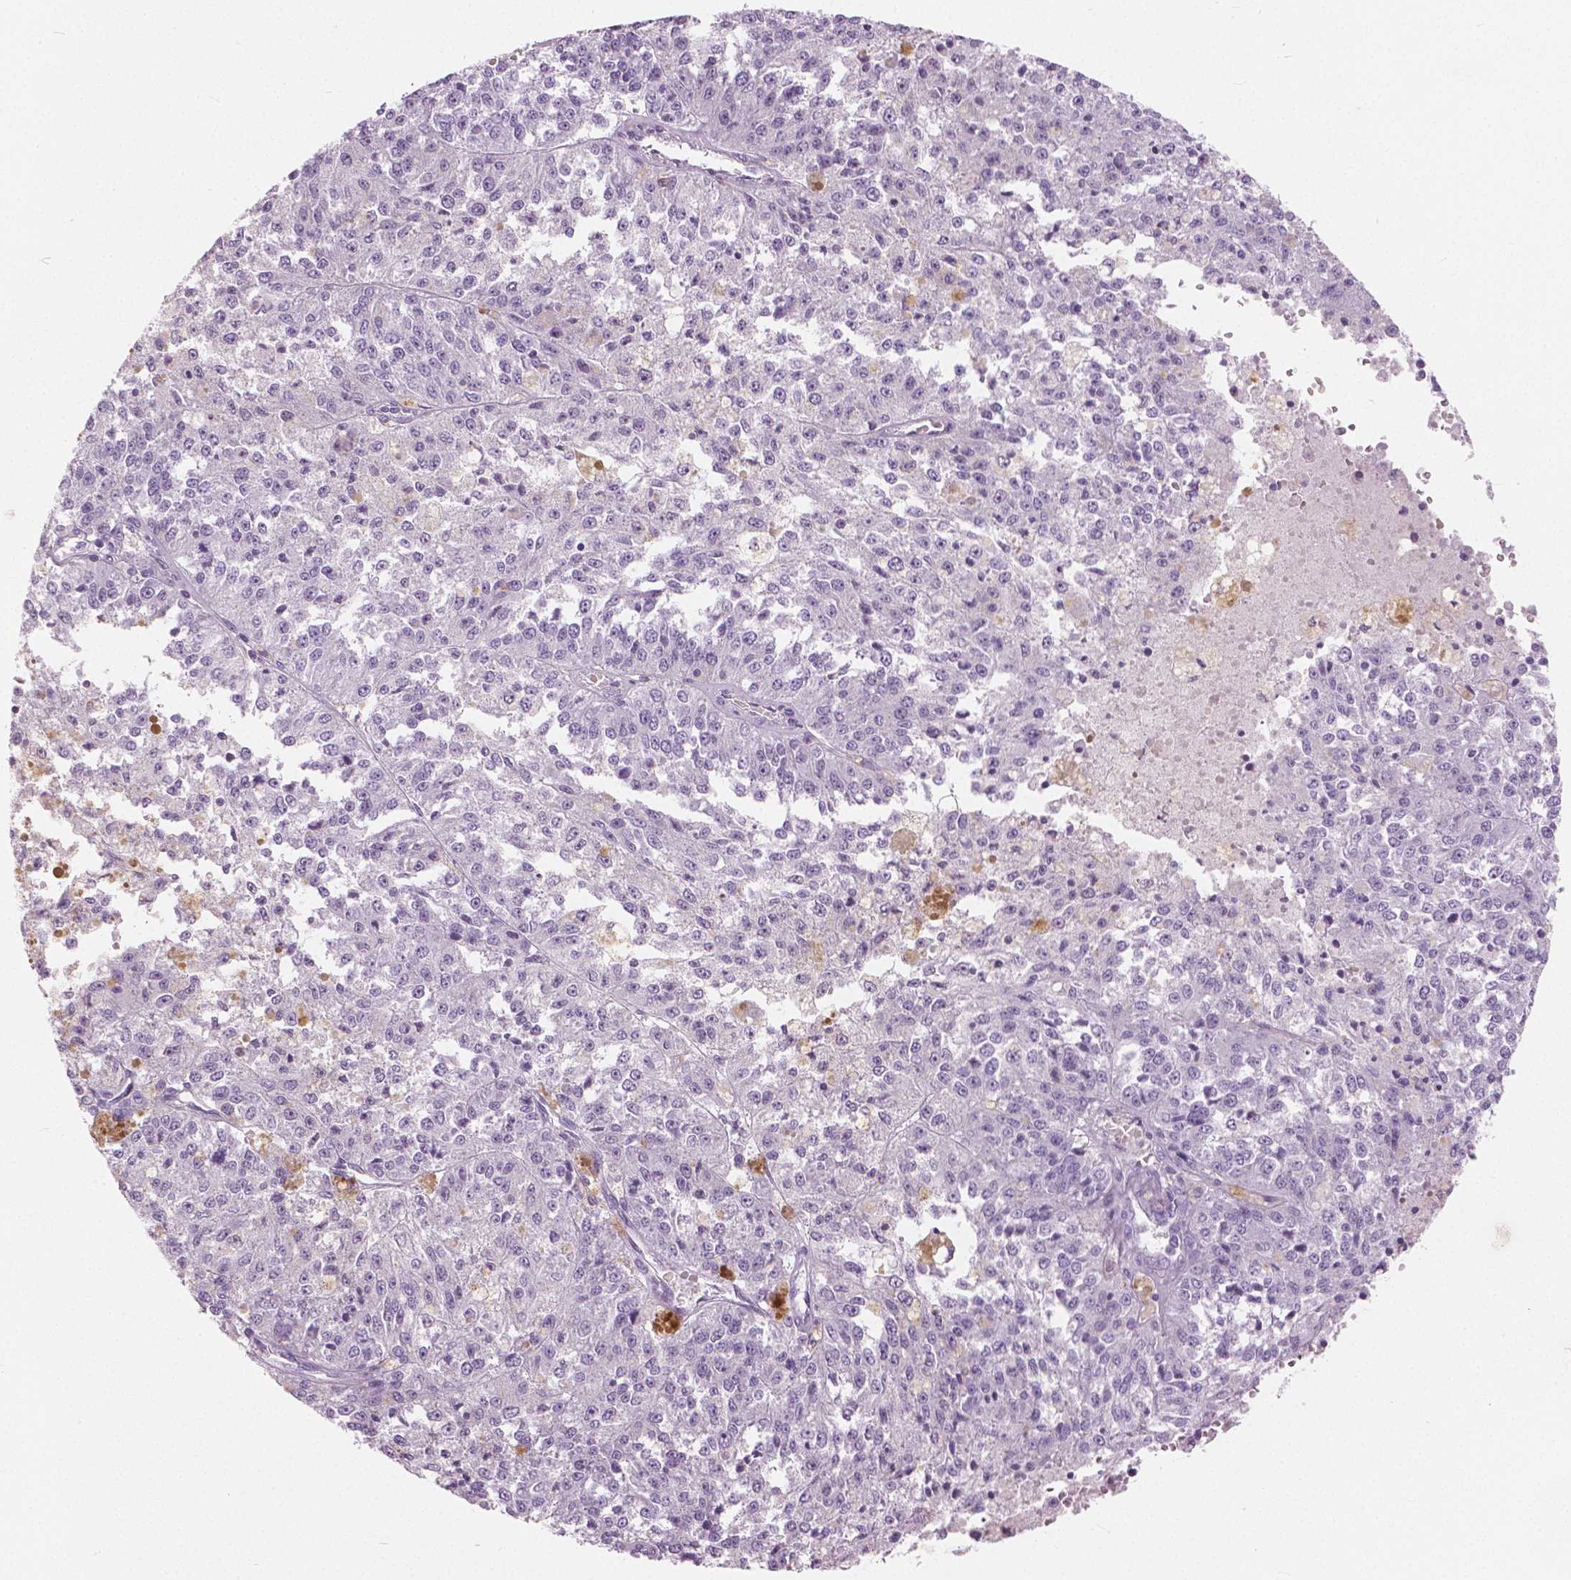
{"staining": {"intensity": "negative", "quantity": "none", "location": "none"}, "tissue": "melanoma", "cell_type": "Tumor cells", "image_type": "cancer", "snomed": [{"axis": "morphology", "description": "Malignant melanoma, Metastatic site"}, {"axis": "topography", "description": "Lymph node"}], "caption": "The micrograph shows no significant expression in tumor cells of malignant melanoma (metastatic site).", "gene": "GALM", "patient": {"sex": "female", "age": 64}}